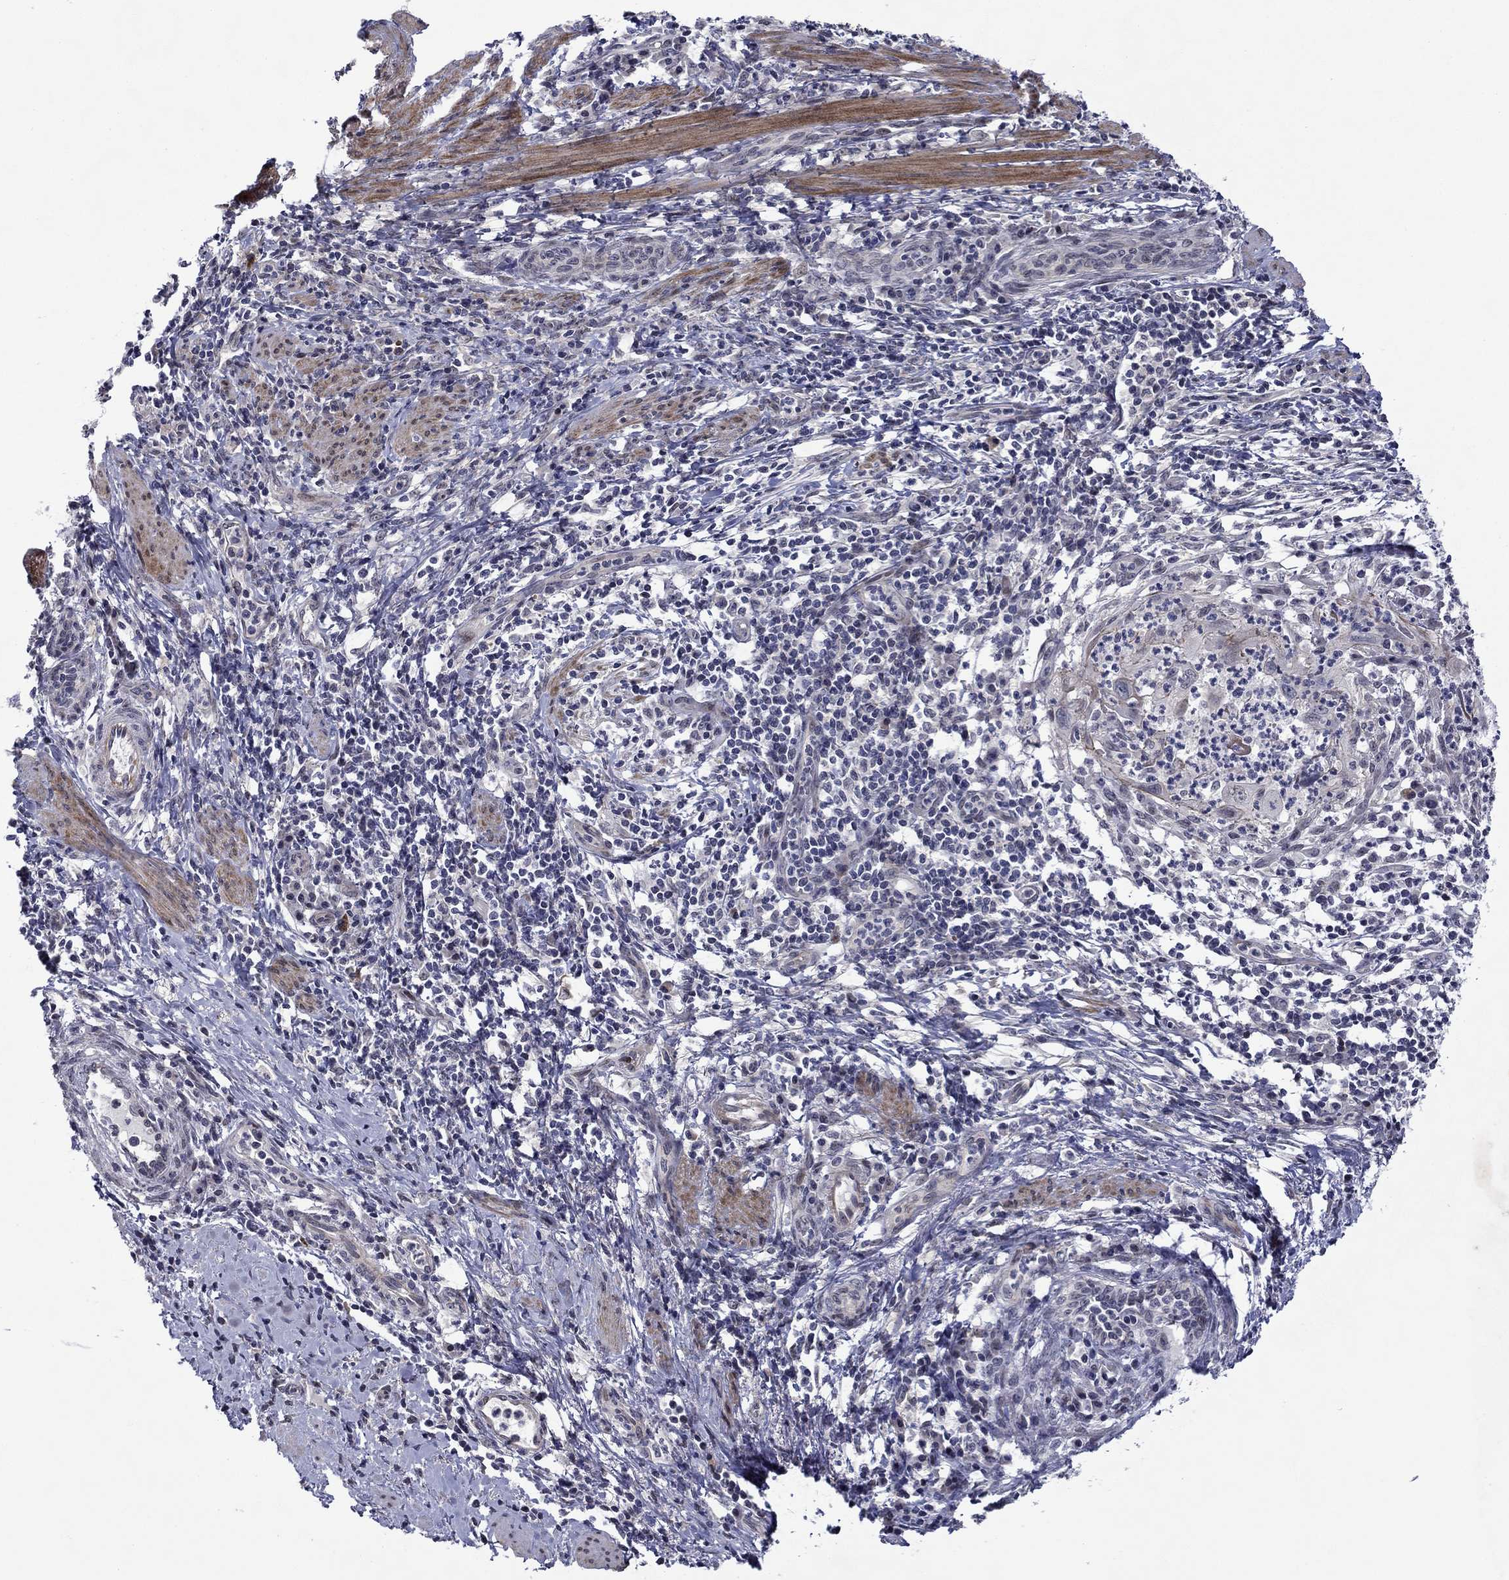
{"staining": {"intensity": "negative", "quantity": "none", "location": "none"}, "tissue": "cervical cancer", "cell_type": "Tumor cells", "image_type": "cancer", "snomed": [{"axis": "morphology", "description": "Squamous cell carcinoma, NOS"}, {"axis": "topography", "description": "Cervix"}], "caption": "Protein analysis of cervical cancer (squamous cell carcinoma) demonstrates no significant expression in tumor cells. (Immunohistochemistry (ihc), brightfield microscopy, high magnification).", "gene": "B3GAT1", "patient": {"sex": "female", "age": 26}}